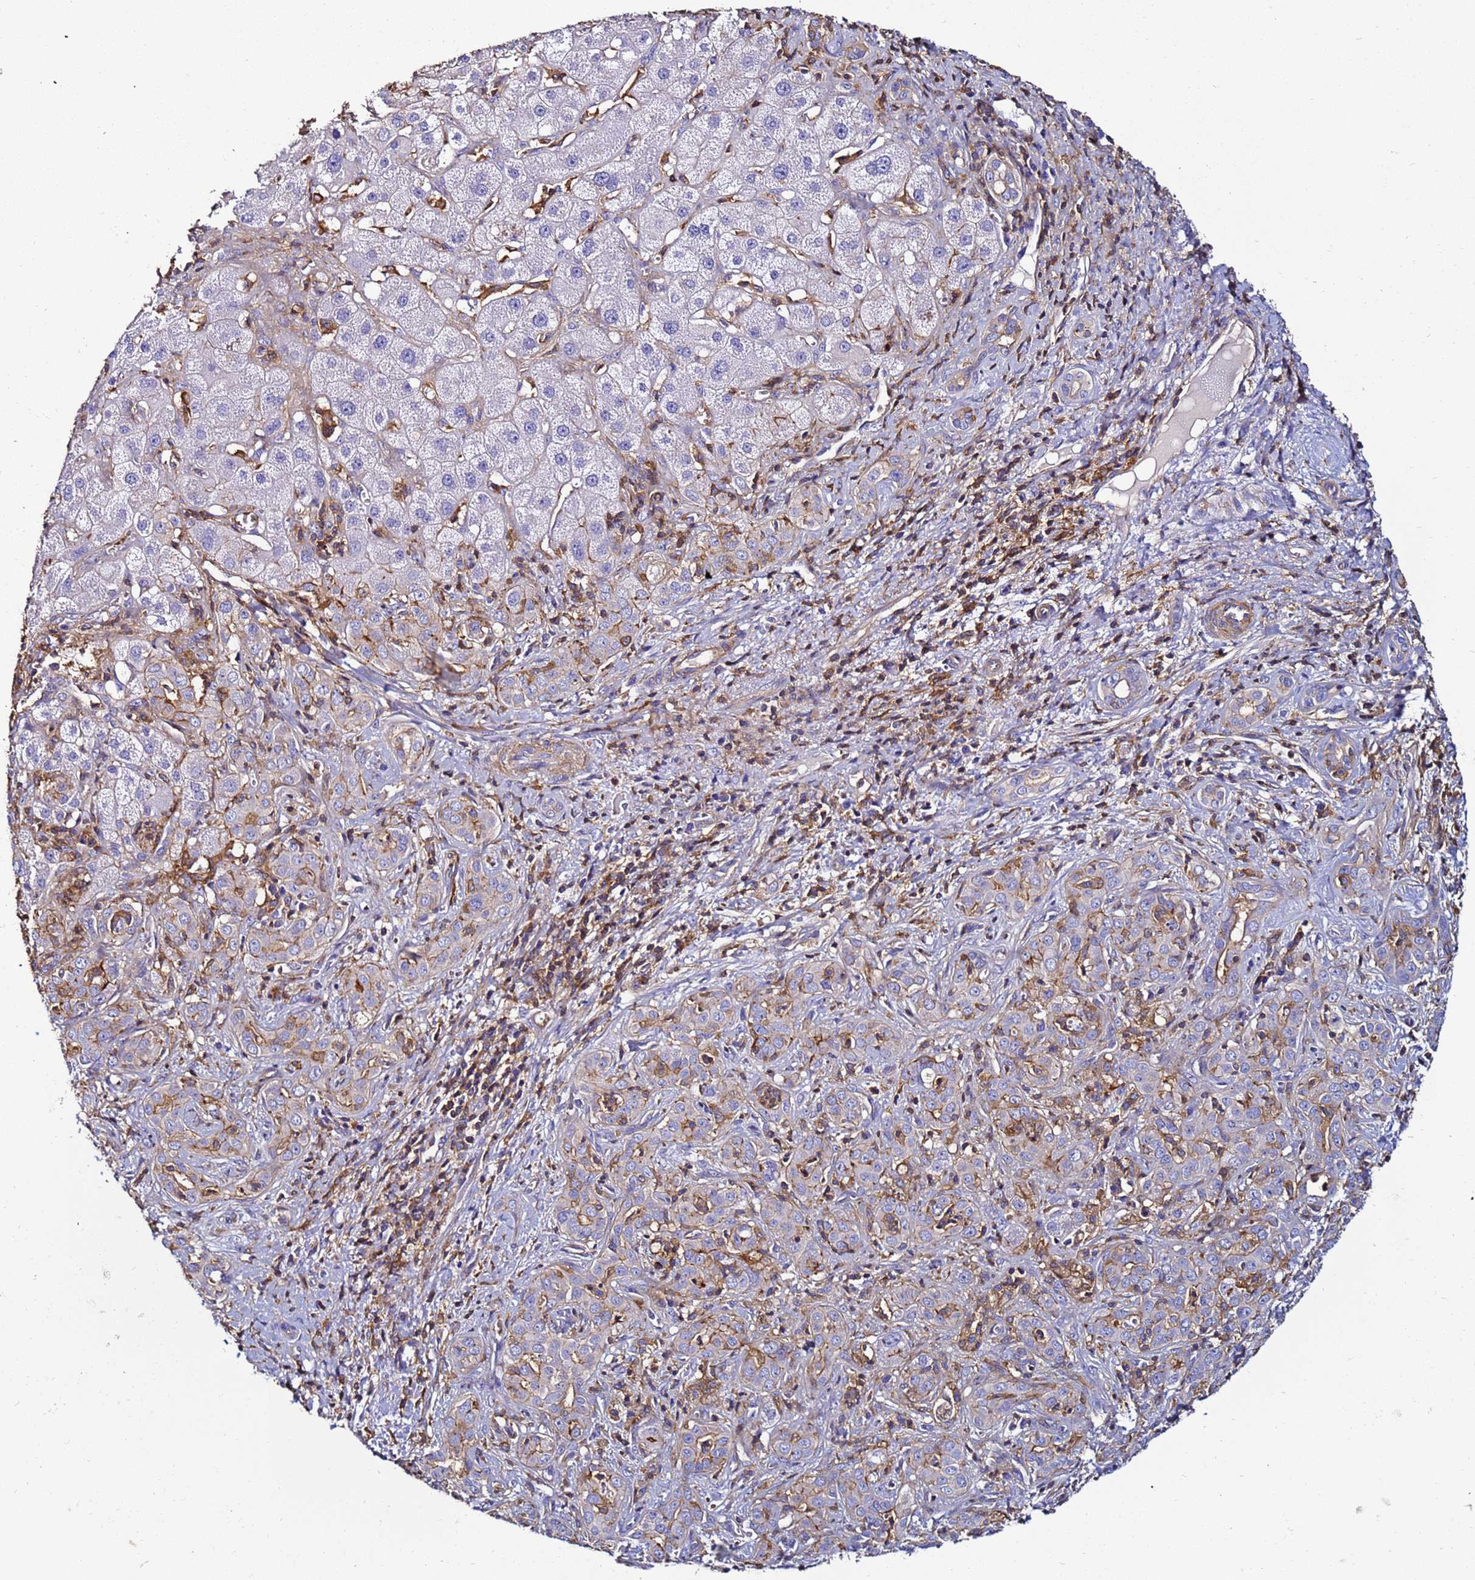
{"staining": {"intensity": "moderate", "quantity": ">75%", "location": "cytoplasmic/membranous"}, "tissue": "liver cancer", "cell_type": "Tumor cells", "image_type": "cancer", "snomed": [{"axis": "morphology", "description": "Carcinoma, Hepatocellular, NOS"}, {"axis": "topography", "description": "Liver"}], "caption": "Immunohistochemistry (IHC) of human liver hepatocellular carcinoma reveals medium levels of moderate cytoplasmic/membranous expression in about >75% of tumor cells.", "gene": "ACTB", "patient": {"sex": "female", "age": 43}}